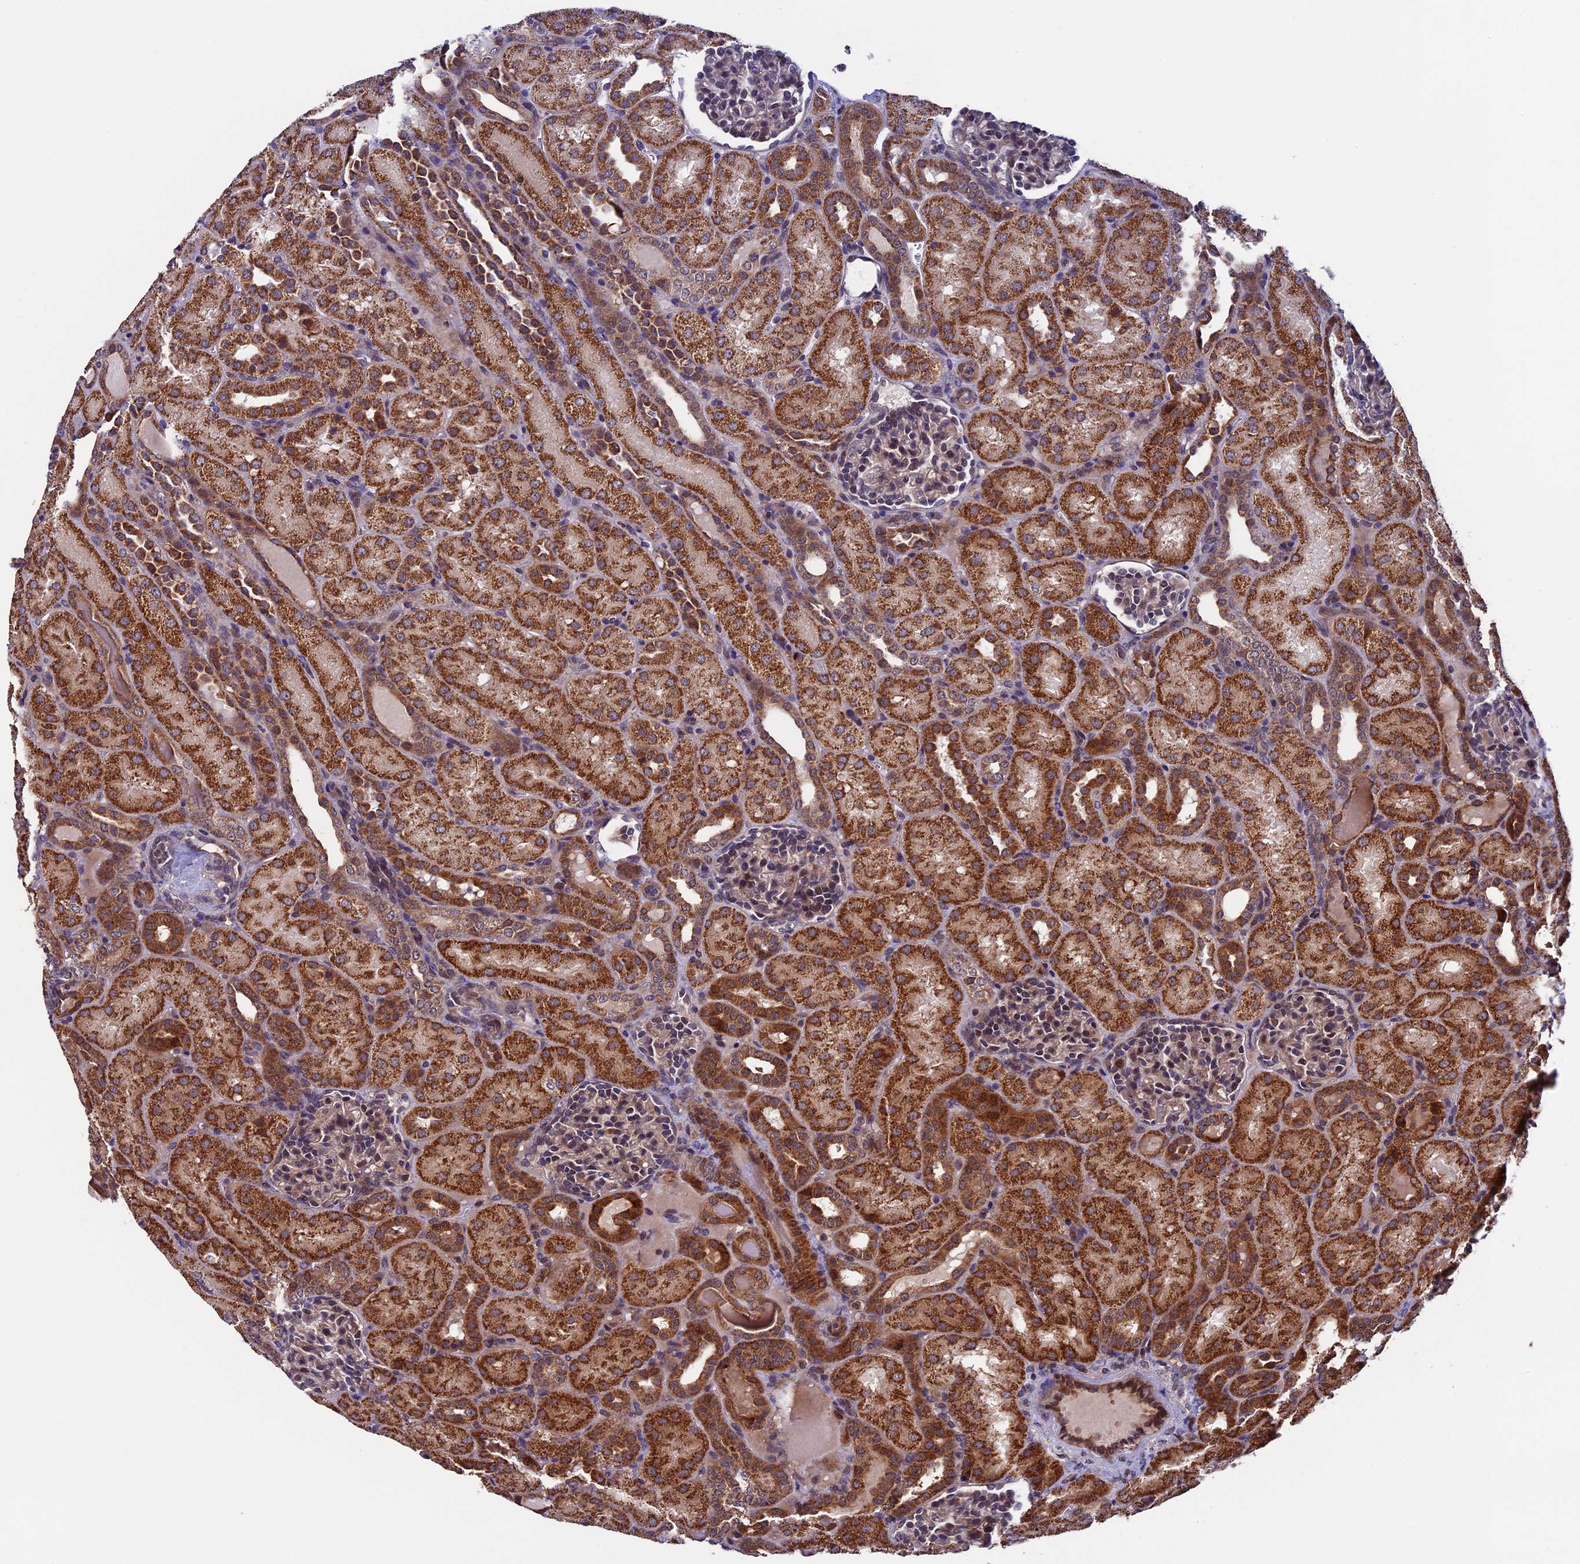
{"staining": {"intensity": "weak", "quantity": ">75%", "location": "cytoplasmic/membranous"}, "tissue": "kidney", "cell_type": "Cells in glomeruli", "image_type": "normal", "snomed": [{"axis": "morphology", "description": "Normal tissue, NOS"}, {"axis": "topography", "description": "Kidney"}], "caption": "Immunohistochemistry micrograph of normal kidney: human kidney stained using immunohistochemistry shows low levels of weak protein expression localized specifically in the cytoplasmic/membranous of cells in glomeruli, appearing as a cytoplasmic/membranous brown color.", "gene": "RNF17", "patient": {"sex": "male", "age": 1}}